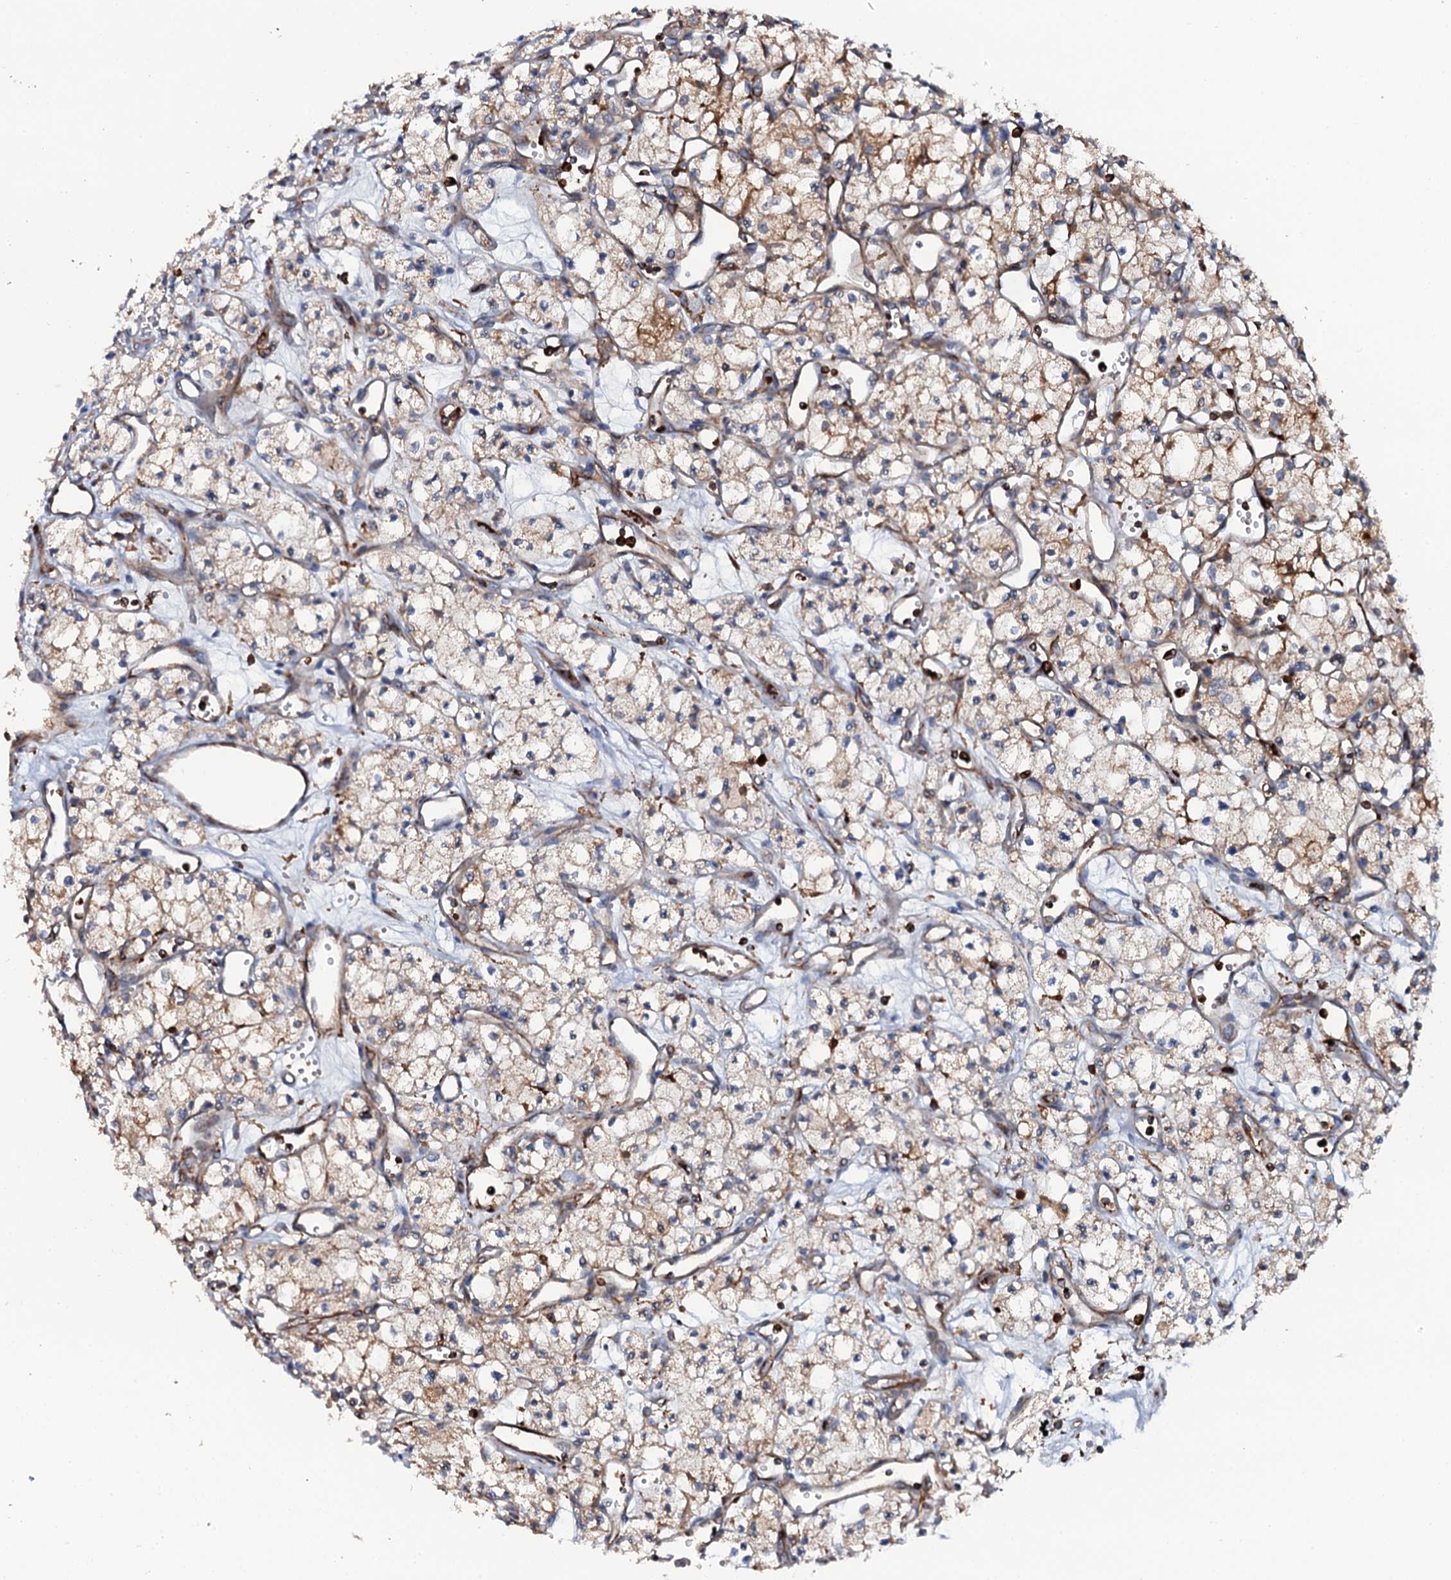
{"staining": {"intensity": "moderate", "quantity": ">75%", "location": "cytoplasmic/membranous"}, "tissue": "renal cancer", "cell_type": "Tumor cells", "image_type": "cancer", "snomed": [{"axis": "morphology", "description": "Adenocarcinoma, NOS"}, {"axis": "topography", "description": "Kidney"}], "caption": "IHC image of neoplastic tissue: renal adenocarcinoma stained using IHC exhibits medium levels of moderate protein expression localized specifically in the cytoplasmic/membranous of tumor cells, appearing as a cytoplasmic/membranous brown color.", "gene": "VAMP8", "patient": {"sex": "male", "age": 59}}